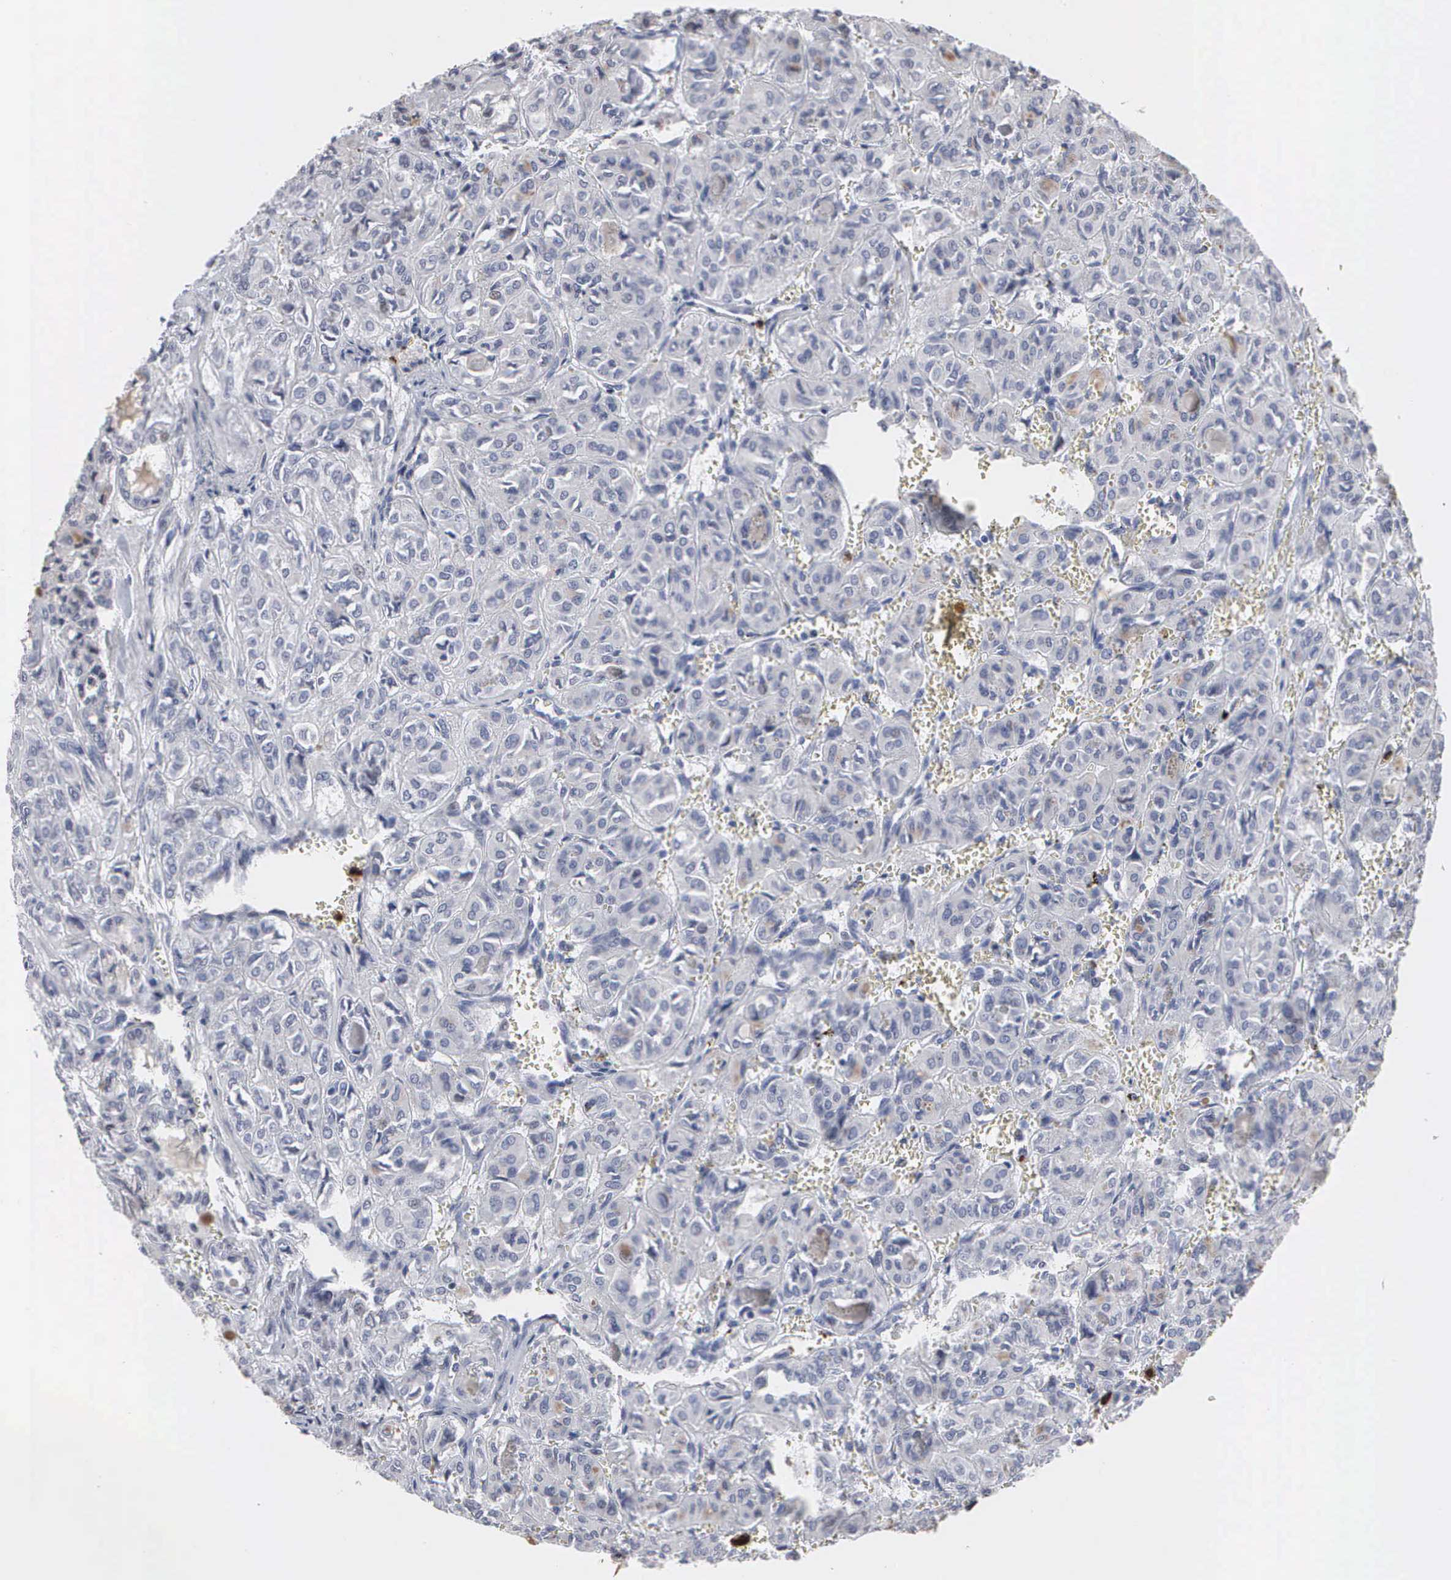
{"staining": {"intensity": "negative", "quantity": "none", "location": "none"}, "tissue": "thyroid cancer", "cell_type": "Tumor cells", "image_type": "cancer", "snomed": [{"axis": "morphology", "description": "Follicular adenoma carcinoma, NOS"}, {"axis": "topography", "description": "Thyroid gland"}], "caption": "Immunohistochemistry histopathology image of human thyroid cancer (follicular adenoma carcinoma) stained for a protein (brown), which demonstrates no expression in tumor cells. (Brightfield microscopy of DAB (3,3'-diaminobenzidine) immunohistochemistry at high magnification).", "gene": "SPIN3", "patient": {"sex": "female", "age": 71}}